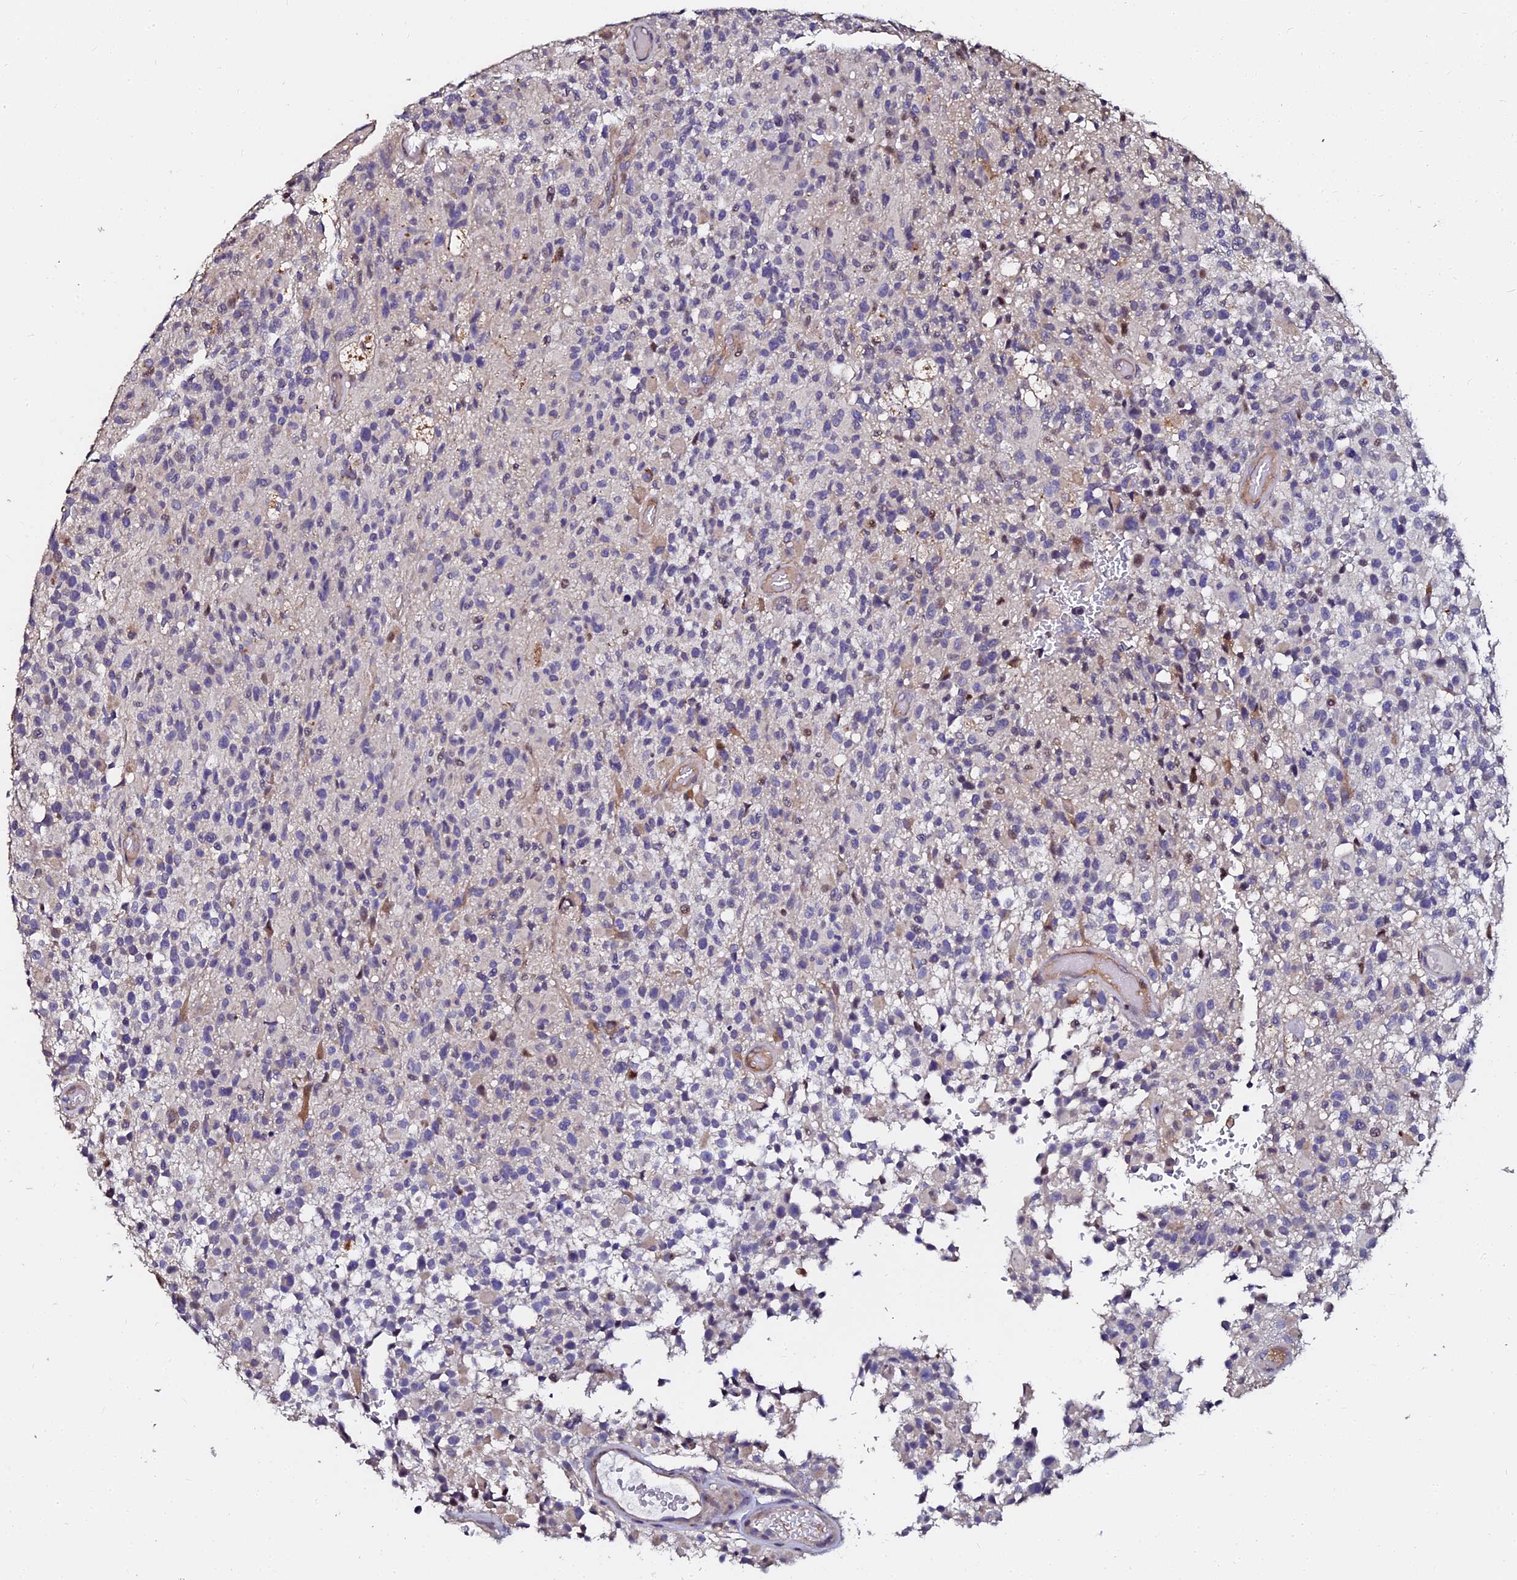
{"staining": {"intensity": "negative", "quantity": "none", "location": "none"}, "tissue": "glioma", "cell_type": "Tumor cells", "image_type": "cancer", "snomed": [{"axis": "morphology", "description": "Glioma, malignant, High grade"}, {"axis": "morphology", "description": "Glioblastoma, NOS"}, {"axis": "topography", "description": "Brain"}], "caption": "A histopathology image of glioma stained for a protein demonstrates no brown staining in tumor cells.", "gene": "GPN3", "patient": {"sex": "male", "age": 60}}